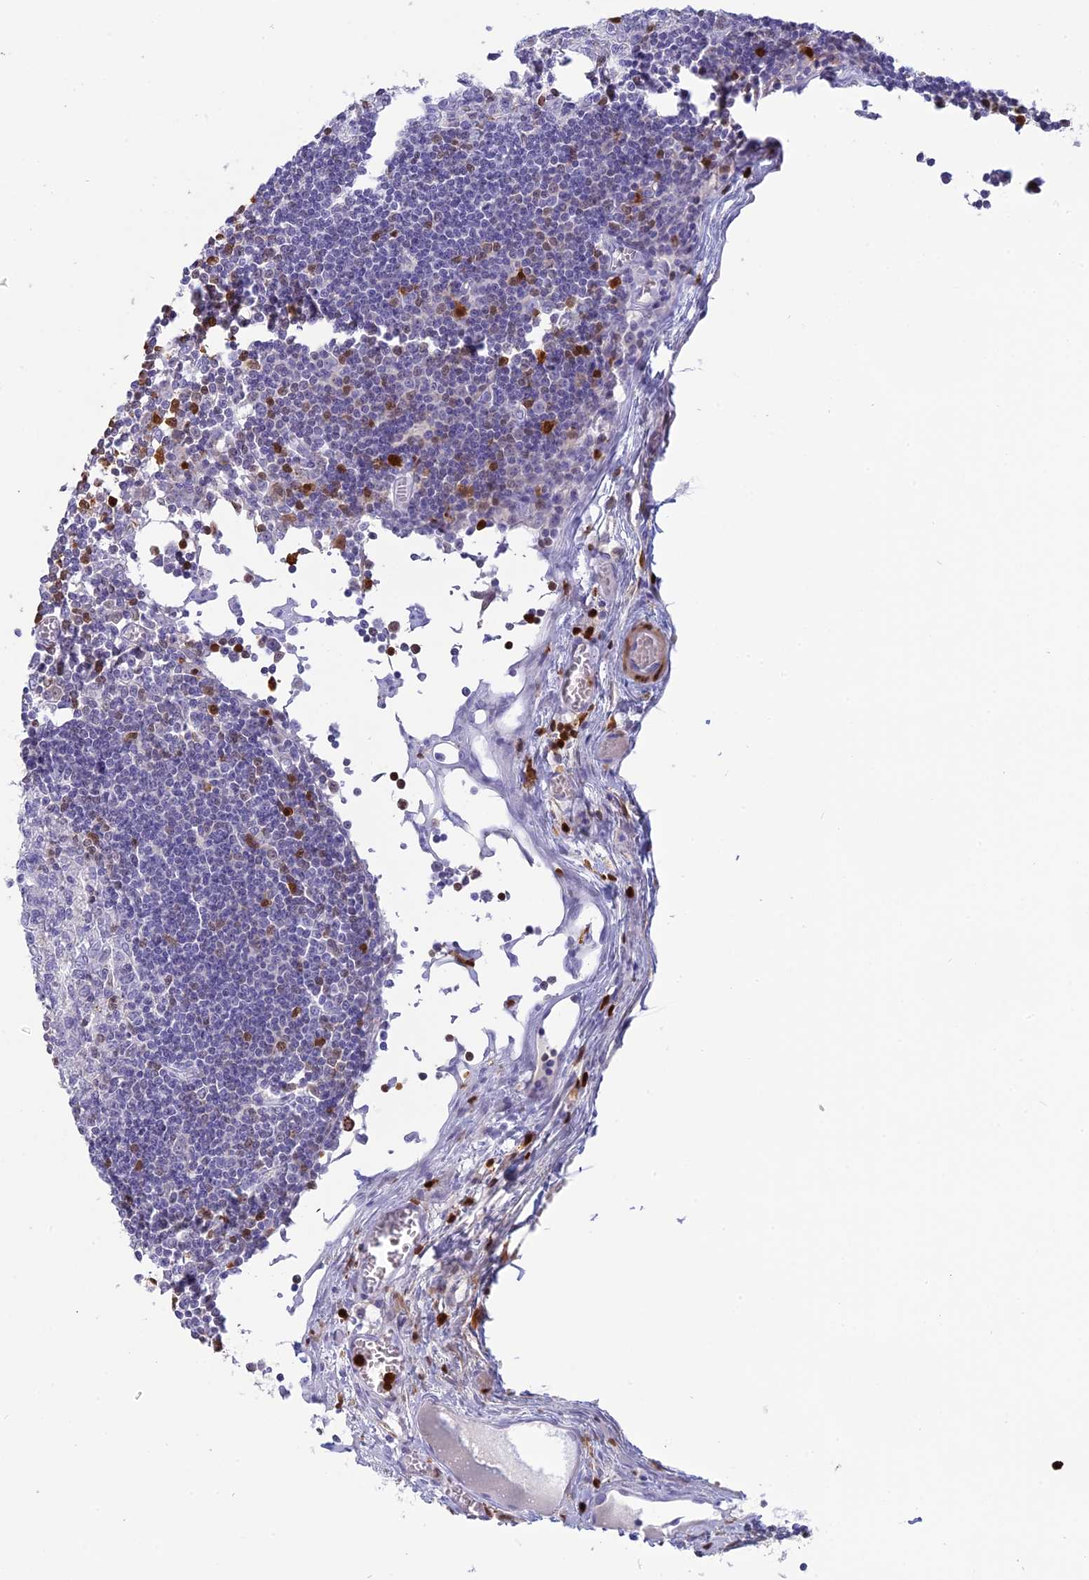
{"staining": {"intensity": "negative", "quantity": "none", "location": "none"}, "tissue": "lymph node", "cell_type": "Germinal center cells", "image_type": "normal", "snomed": [{"axis": "morphology", "description": "Normal tissue, NOS"}, {"axis": "topography", "description": "Lymph node"}], "caption": "An image of lymph node stained for a protein shows no brown staining in germinal center cells.", "gene": "PGBD4", "patient": {"sex": "female", "age": 11}}